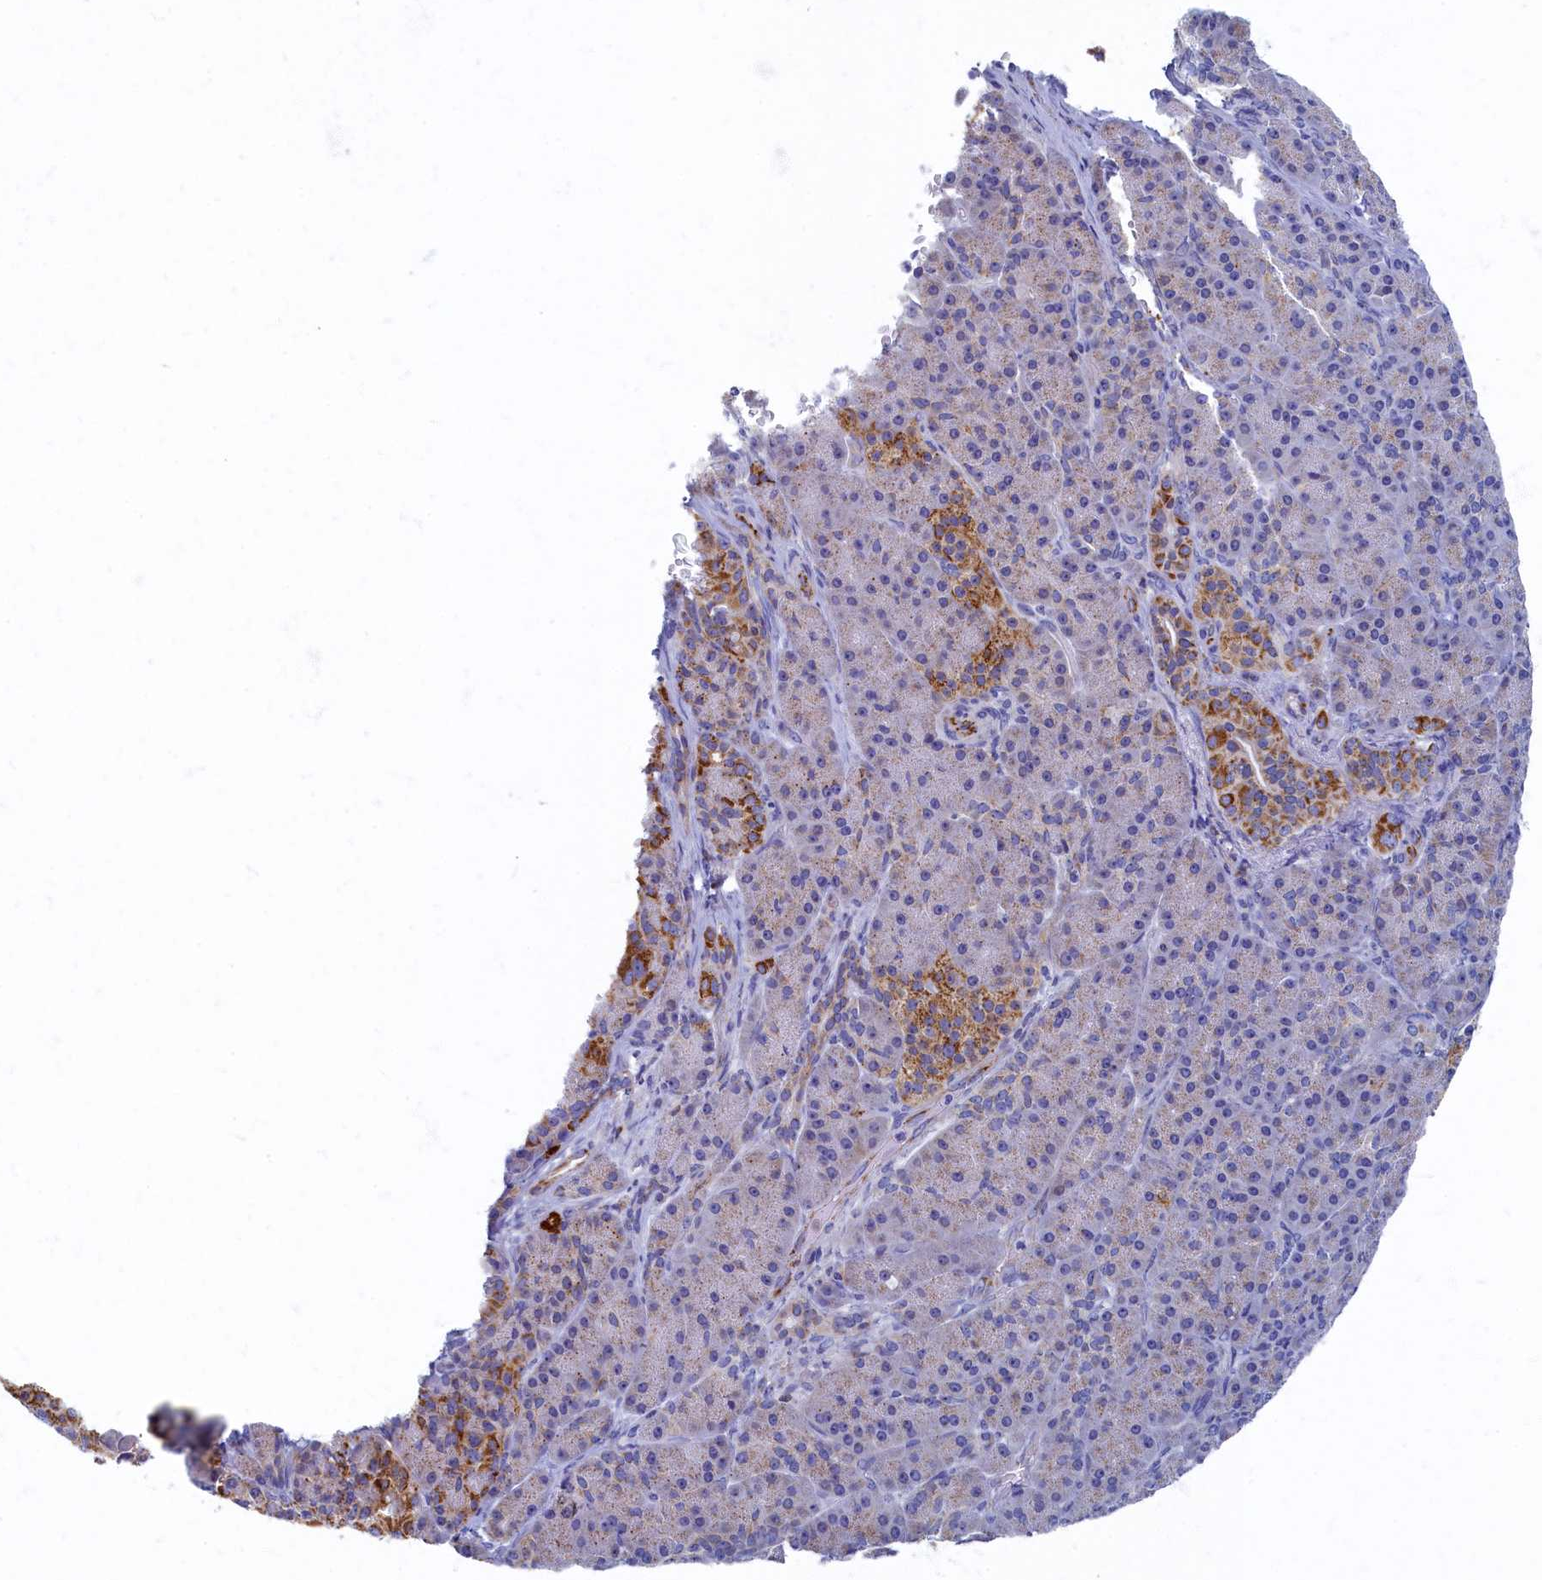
{"staining": {"intensity": "moderate", "quantity": ">75%", "location": "cytoplasmic/membranous"}, "tissue": "pancreatic cancer", "cell_type": "Tumor cells", "image_type": "cancer", "snomed": [{"axis": "morphology", "description": "Adenocarcinoma, NOS"}, {"axis": "topography", "description": "Pancreas"}], "caption": "Immunohistochemical staining of pancreatic cancer (adenocarcinoma) displays medium levels of moderate cytoplasmic/membranous protein staining in approximately >75% of tumor cells.", "gene": "OCIAD2", "patient": {"sex": "female", "age": 74}}